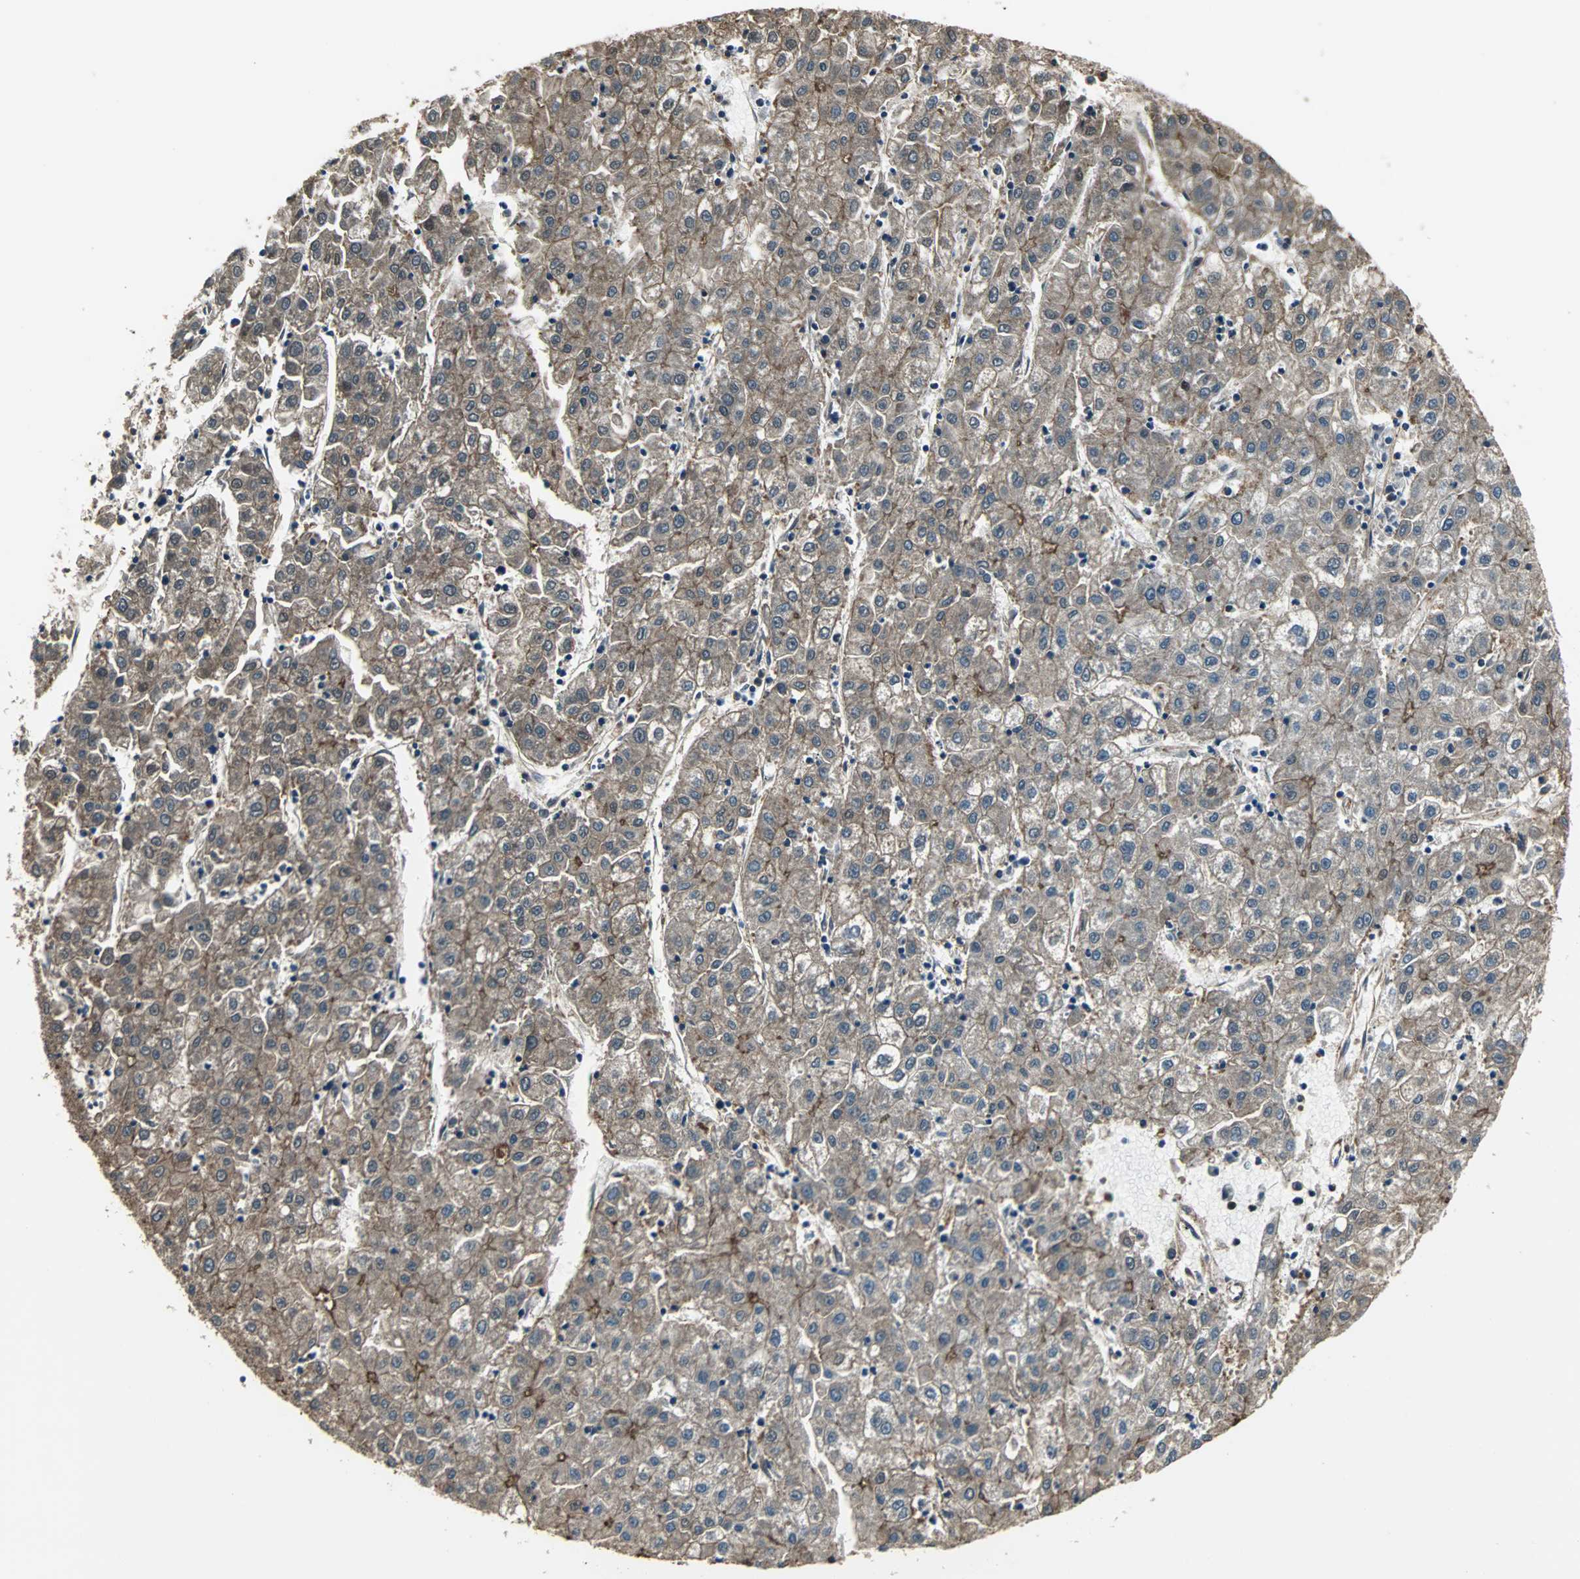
{"staining": {"intensity": "weak", "quantity": "25%-75%", "location": "cytoplasmic/membranous"}, "tissue": "liver cancer", "cell_type": "Tumor cells", "image_type": "cancer", "snomed": [{"axis": "morphology", "description": "Carcinoma, Hepatocellular, NOS"}, {"axis": "topography", "description": "Liver"}], "caption": "Immunohistochemistry photomicrograph of liver cancer (hepatocellular carcinoma) stained for a protein (brown), which reveals low levels of weak cytoplasmic/membranous staining in approximately 25%-75% of tumor cells.", "gene": "ACTN1", "patient": {"sex": "male", "age": 72}}